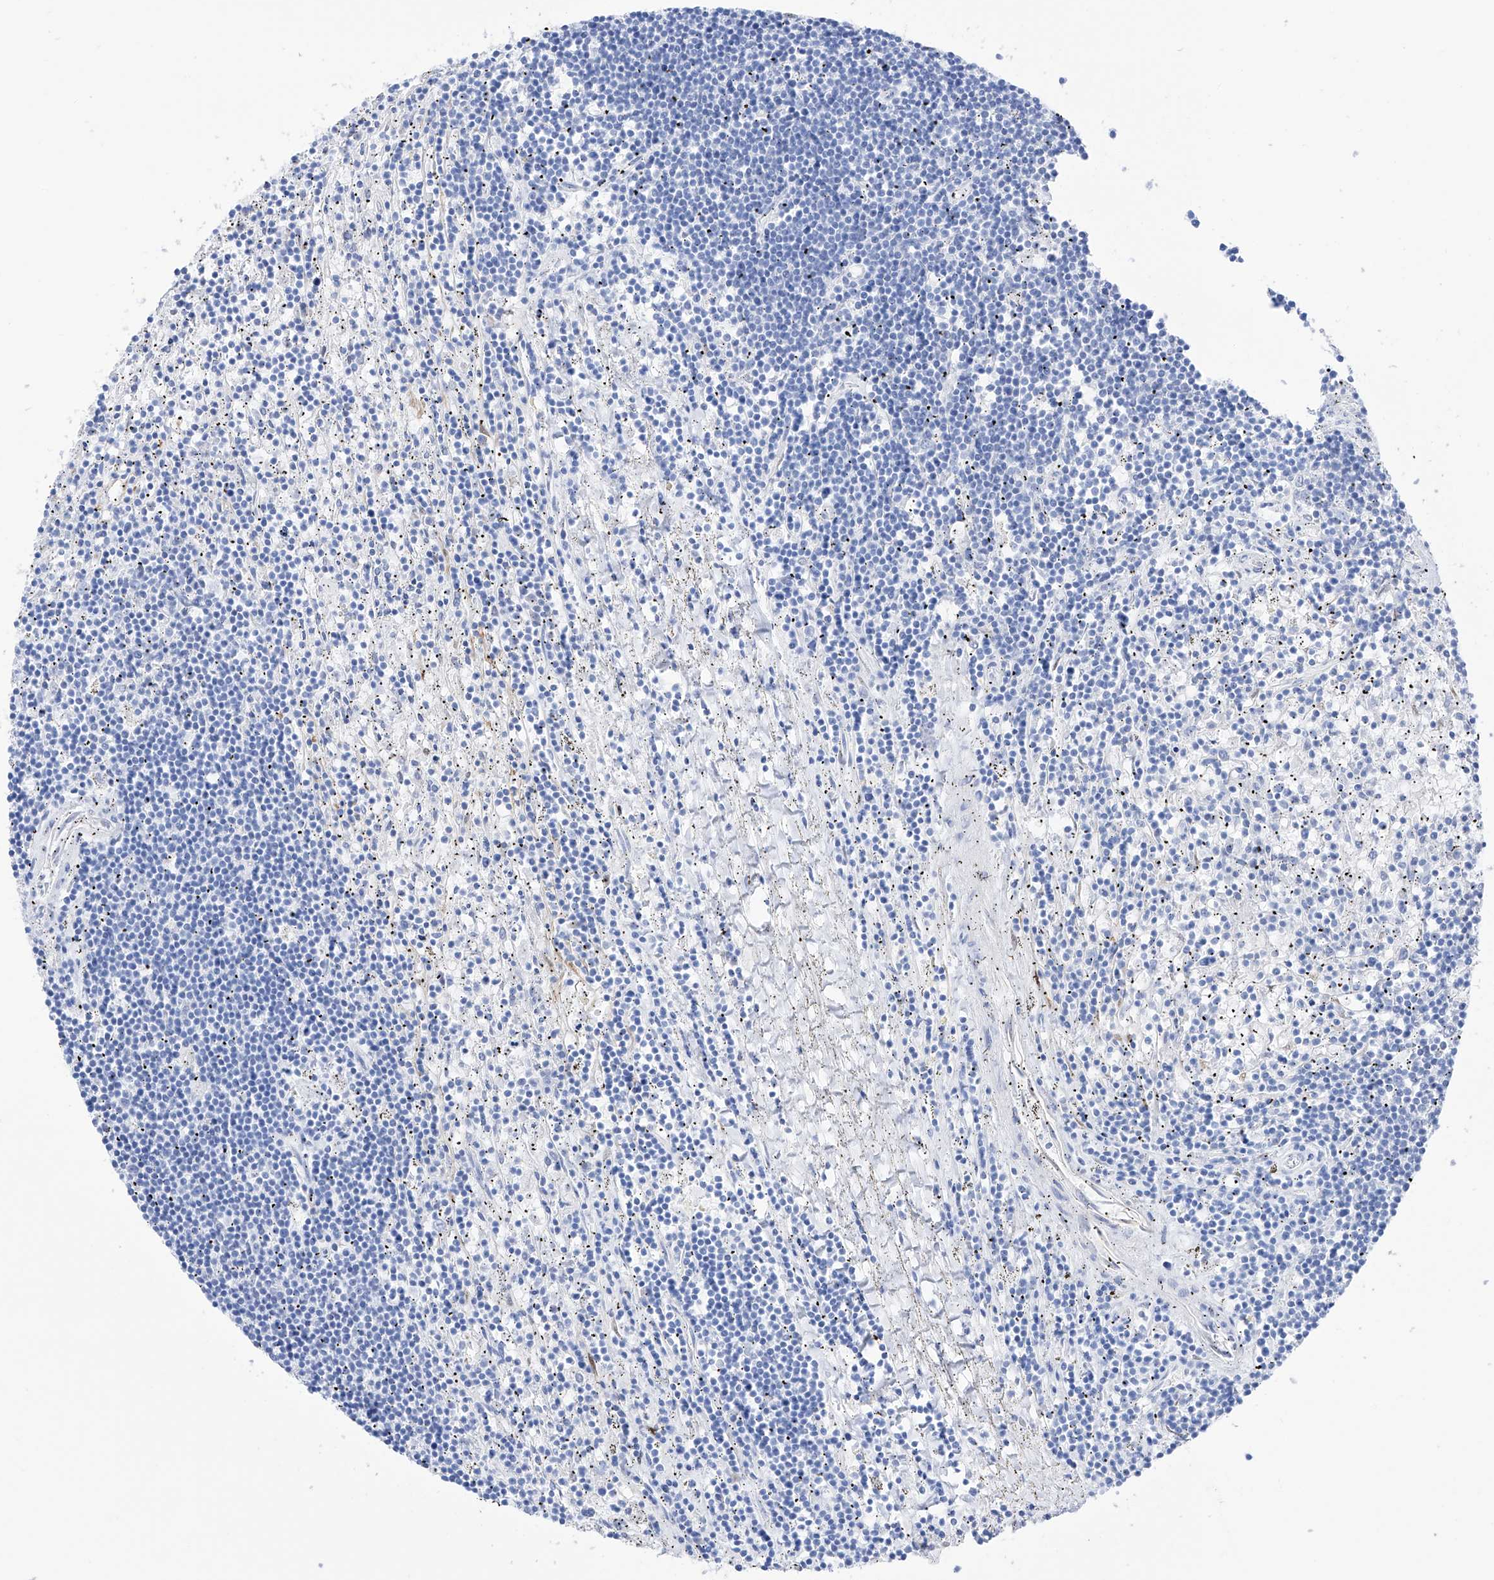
{"staining": {"intensity": "negative", "quantity": "none", "location": "none"}, "tissue": "lymphoma", "cell_type": "Tumor cells", "image_type": "cancer", "snomed": [{"axis": "morphology", "description": "Malignant lymphoma, non-Hodgkin's type, Low grade"}, {"axis": "topography", "description": "Spleen"}], "caption": "Tumor cells are negative for protein expression in human lymphoma. (DAB (3,3'-diaminobenzidine) IHC with hematoxylin counter stain).", "gene": "TRPC7", "patient": {"sex": "male", "age": 76}}